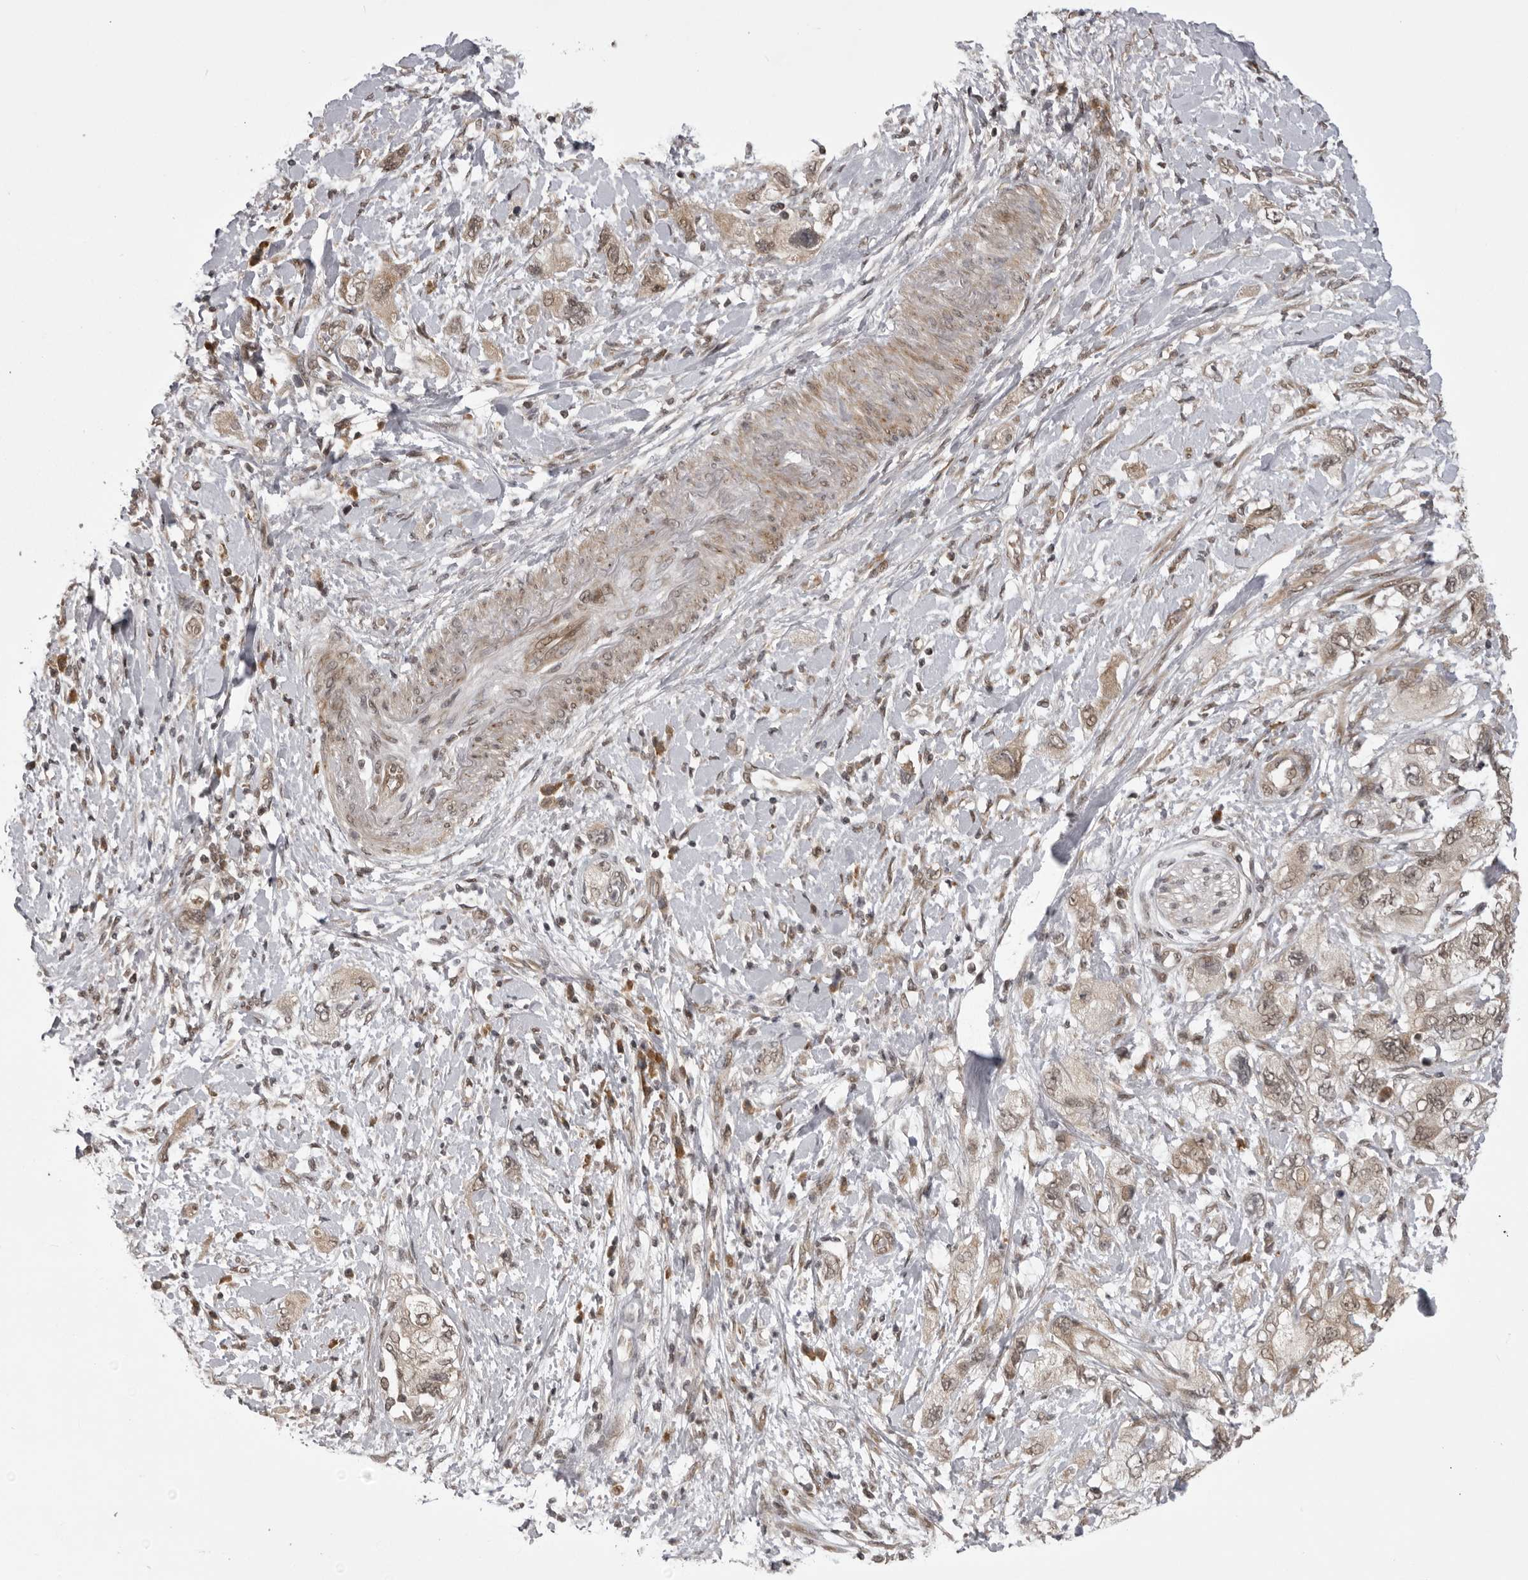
{"staining": {"intensity": "weak", "quantity": "25%-75%", "location": "cytoplasmic/membranous,nuclear"}, "tissue": "pancreatic cancer", "cell_type": "Tumor cells", "image_type": "cancer", "snomed": [{"axis": "morphology", "description": "Adenocarcinoma, NOS"}, {"axis": "topography", "description": "Pancreas"}], "caption": "Immunohistochemistry (IHC) (DAB) staining of human pancreatic cancer (adenocarcinoma) reveals weak cytoplasmic/membranous and nuclear protein expression in about 25%-75% of tumor cells.", "gene": "C1orf109", "patient": {"sex": "female", "age": 73}}